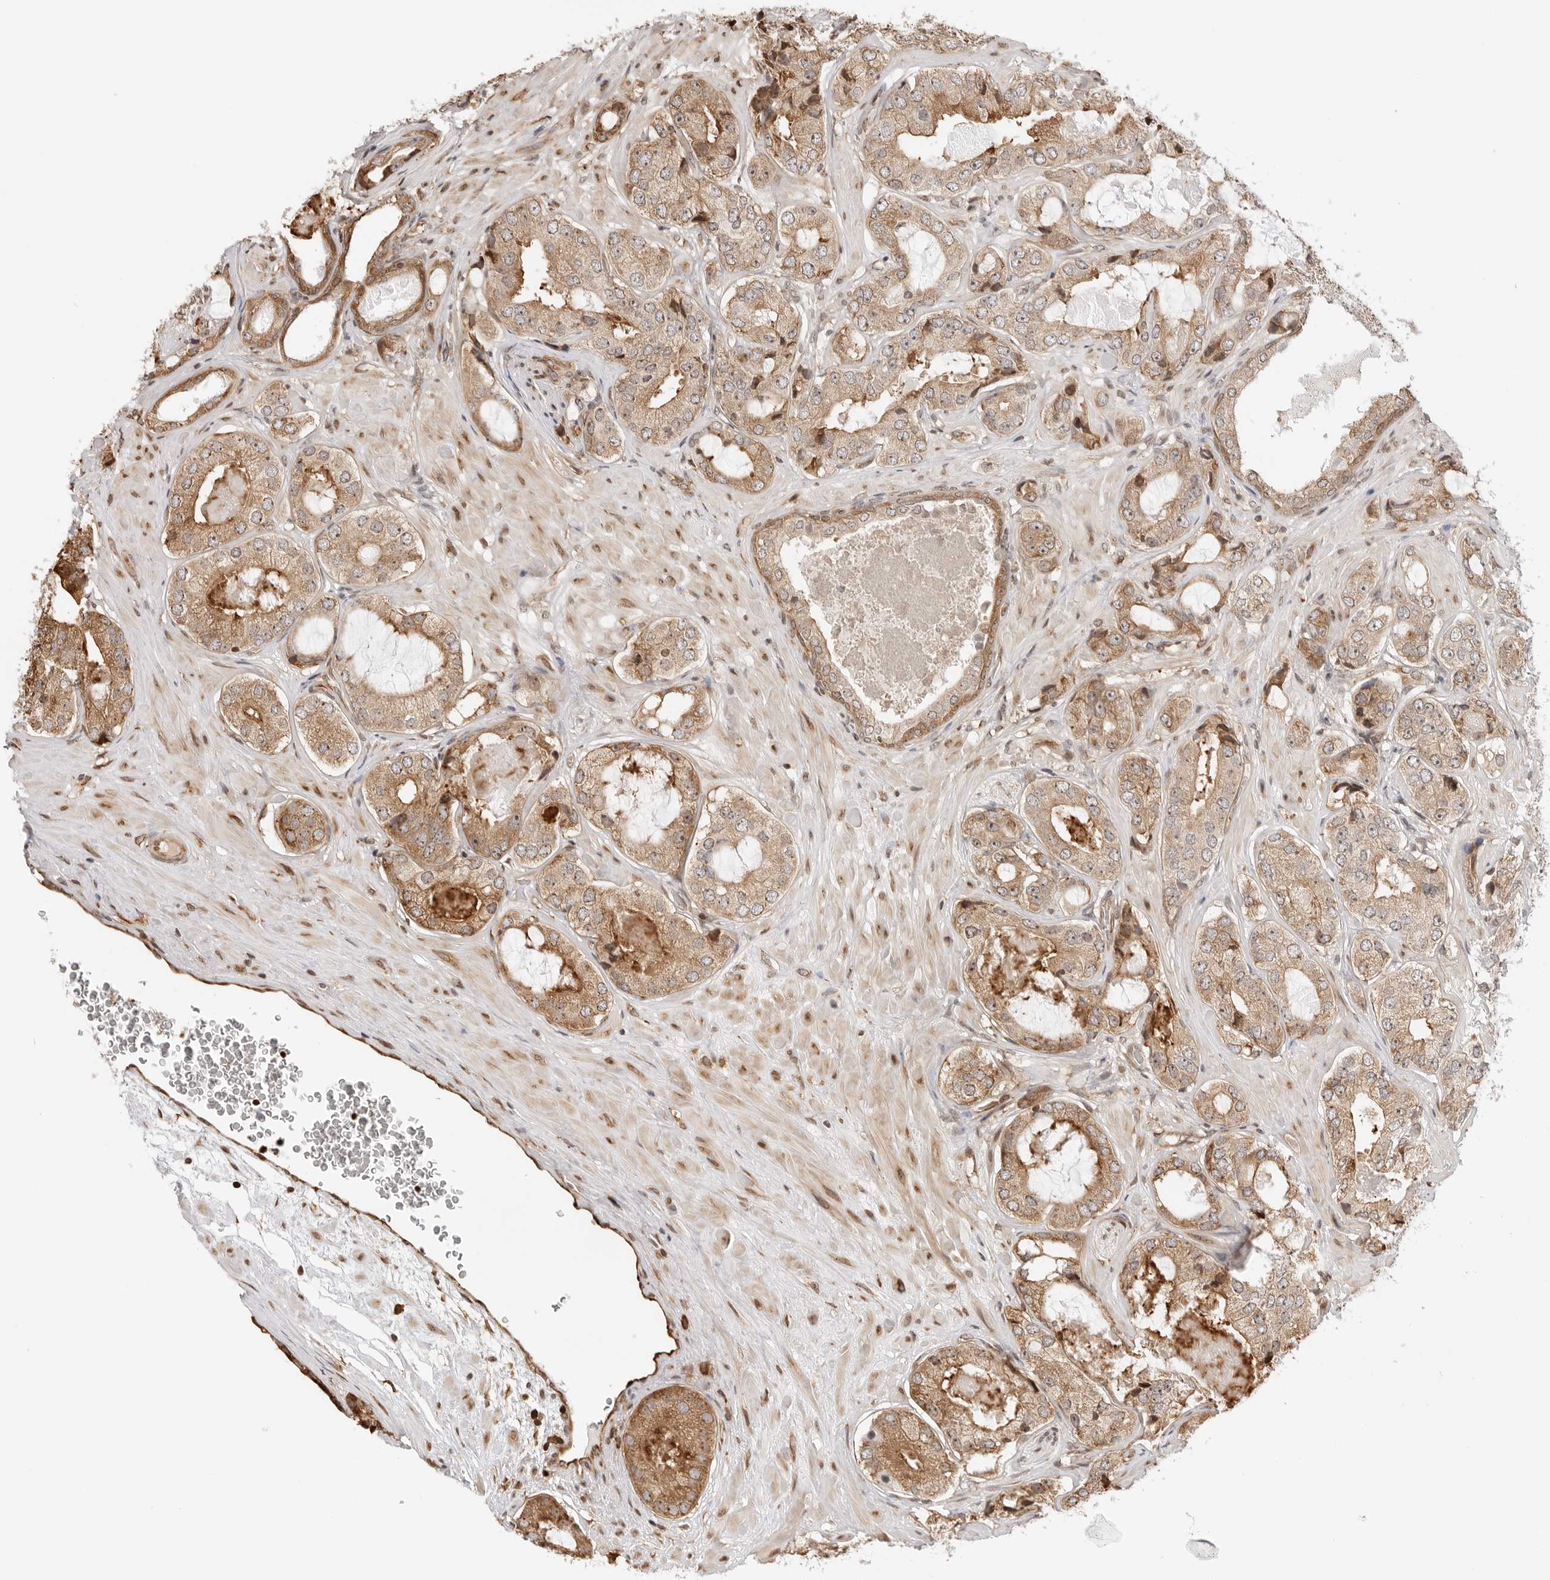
{"staining": {"intensity": "moderate", "quantity": ">75%", "location": "cytoplasmic/membranous,nuclear"}, "tissue": "prostate cancer", "cell_type": "Tumor cells", "image_type": "cancer", "snomed": [{"axis": "morphology", "description": "Adenocarcinoma, High grade"}, {"axis": "topography", "description": "Prostate"}], "caption": "The micrograph exhibits immunohistochemical staining of prostate cancer (high-grade adenocarcinoma). There is moderate cytoplasmic/membranous and nuclear positivity is appreciated in about >75% of tumor cells. (DAB = brown stain, brightfield microscopy at high magnification).", "gene": "FKBP14", "patient": {"sex": "male", "age": 59}}